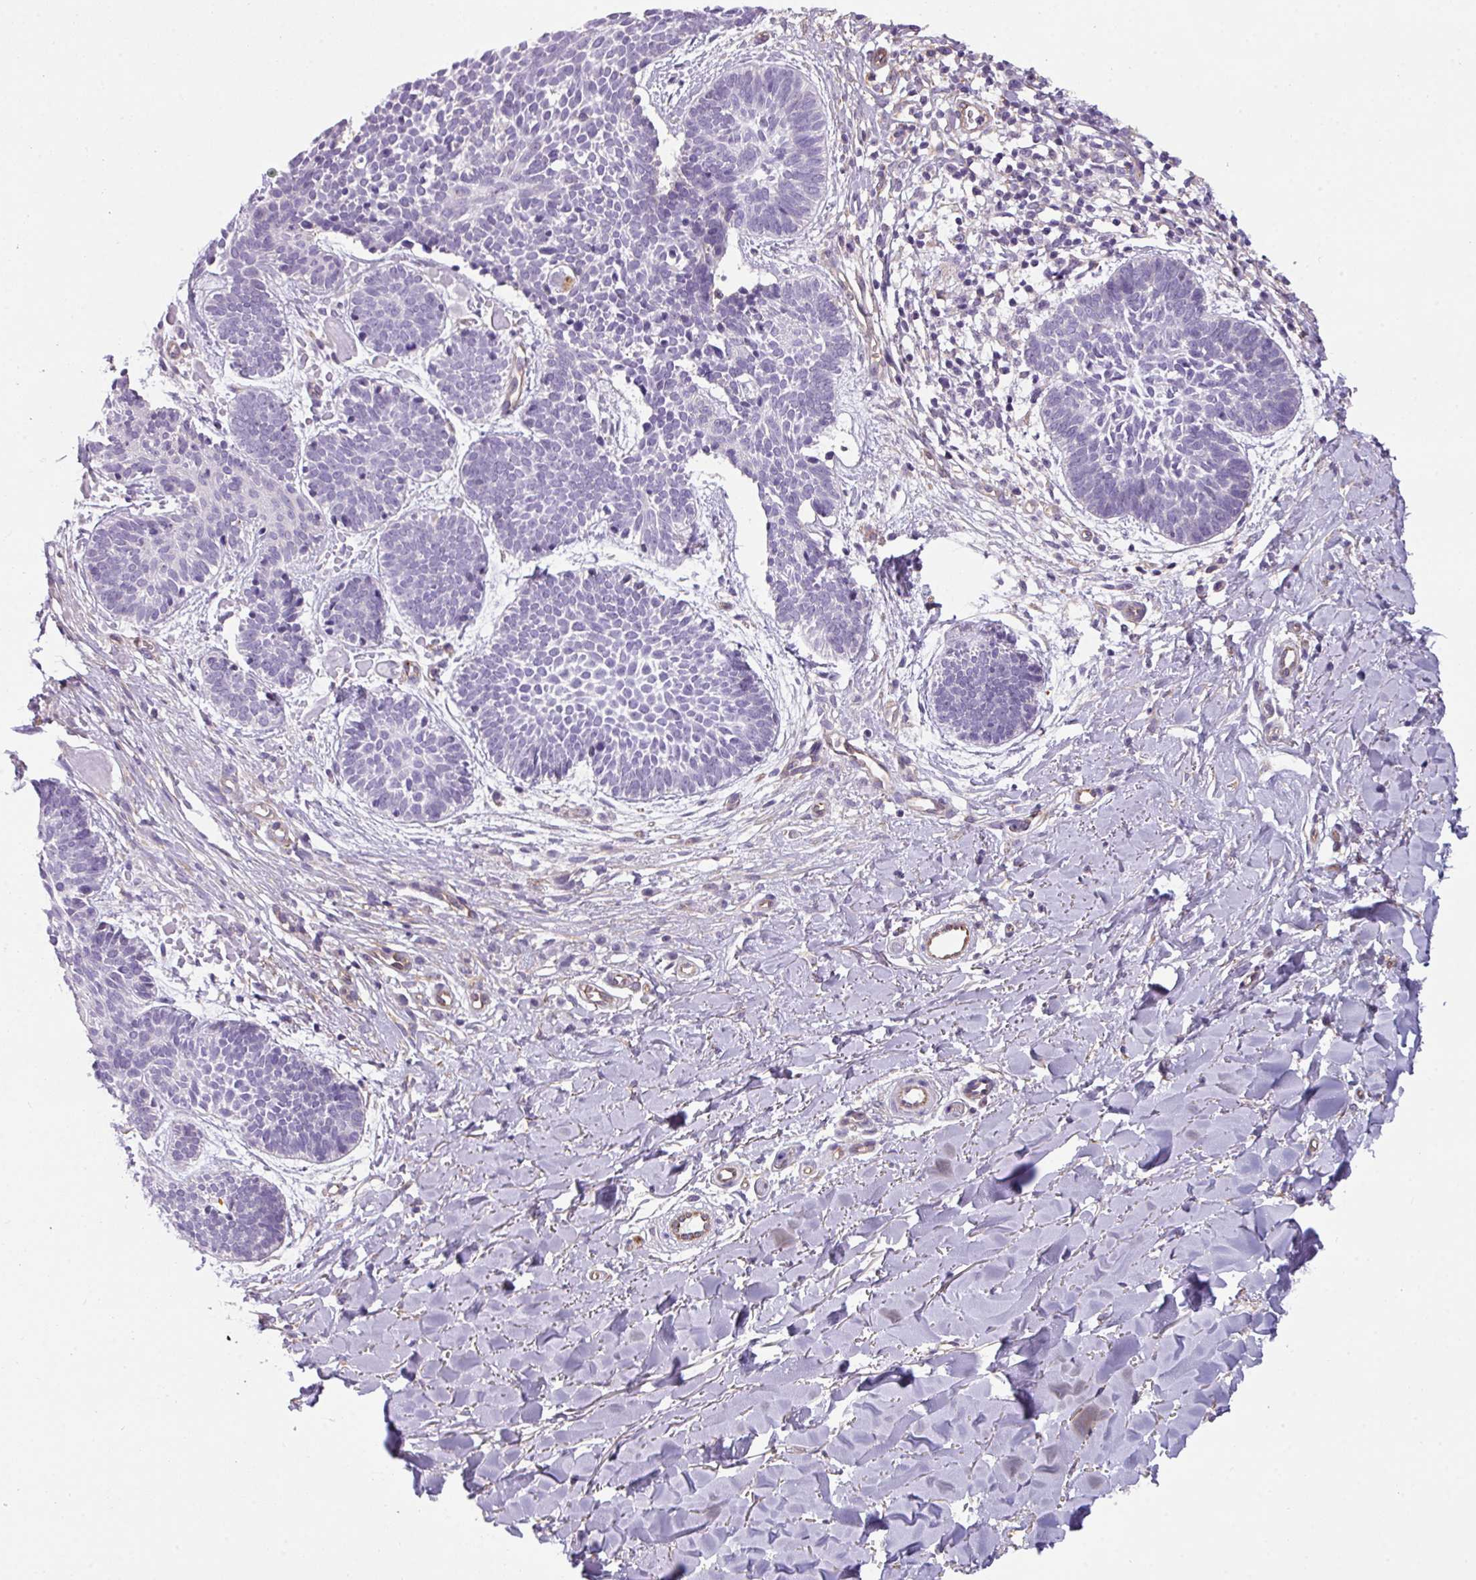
{"staining": {"intensity": "negative", "quantity": "none", "location": "none"}, "tissue": "skin cancer", "cell_type": "Tumor cells", "image_type": "cancer", "snomed": [{"axis": "morphology", "description": "Basal cell carcinoma"}, {"axis": "topography", "description": "Skin"}], "caption": "Immunohistochemistry (IHC) image of neoplastic tissue: human basal cell carcinoma (skin) stained with DAB (3,3'-diaminobenzidine) demonstrates no significant protein expression in tumor cells.", "gene": "BUD23", "patient": {"sex": "male", "age": 49}}